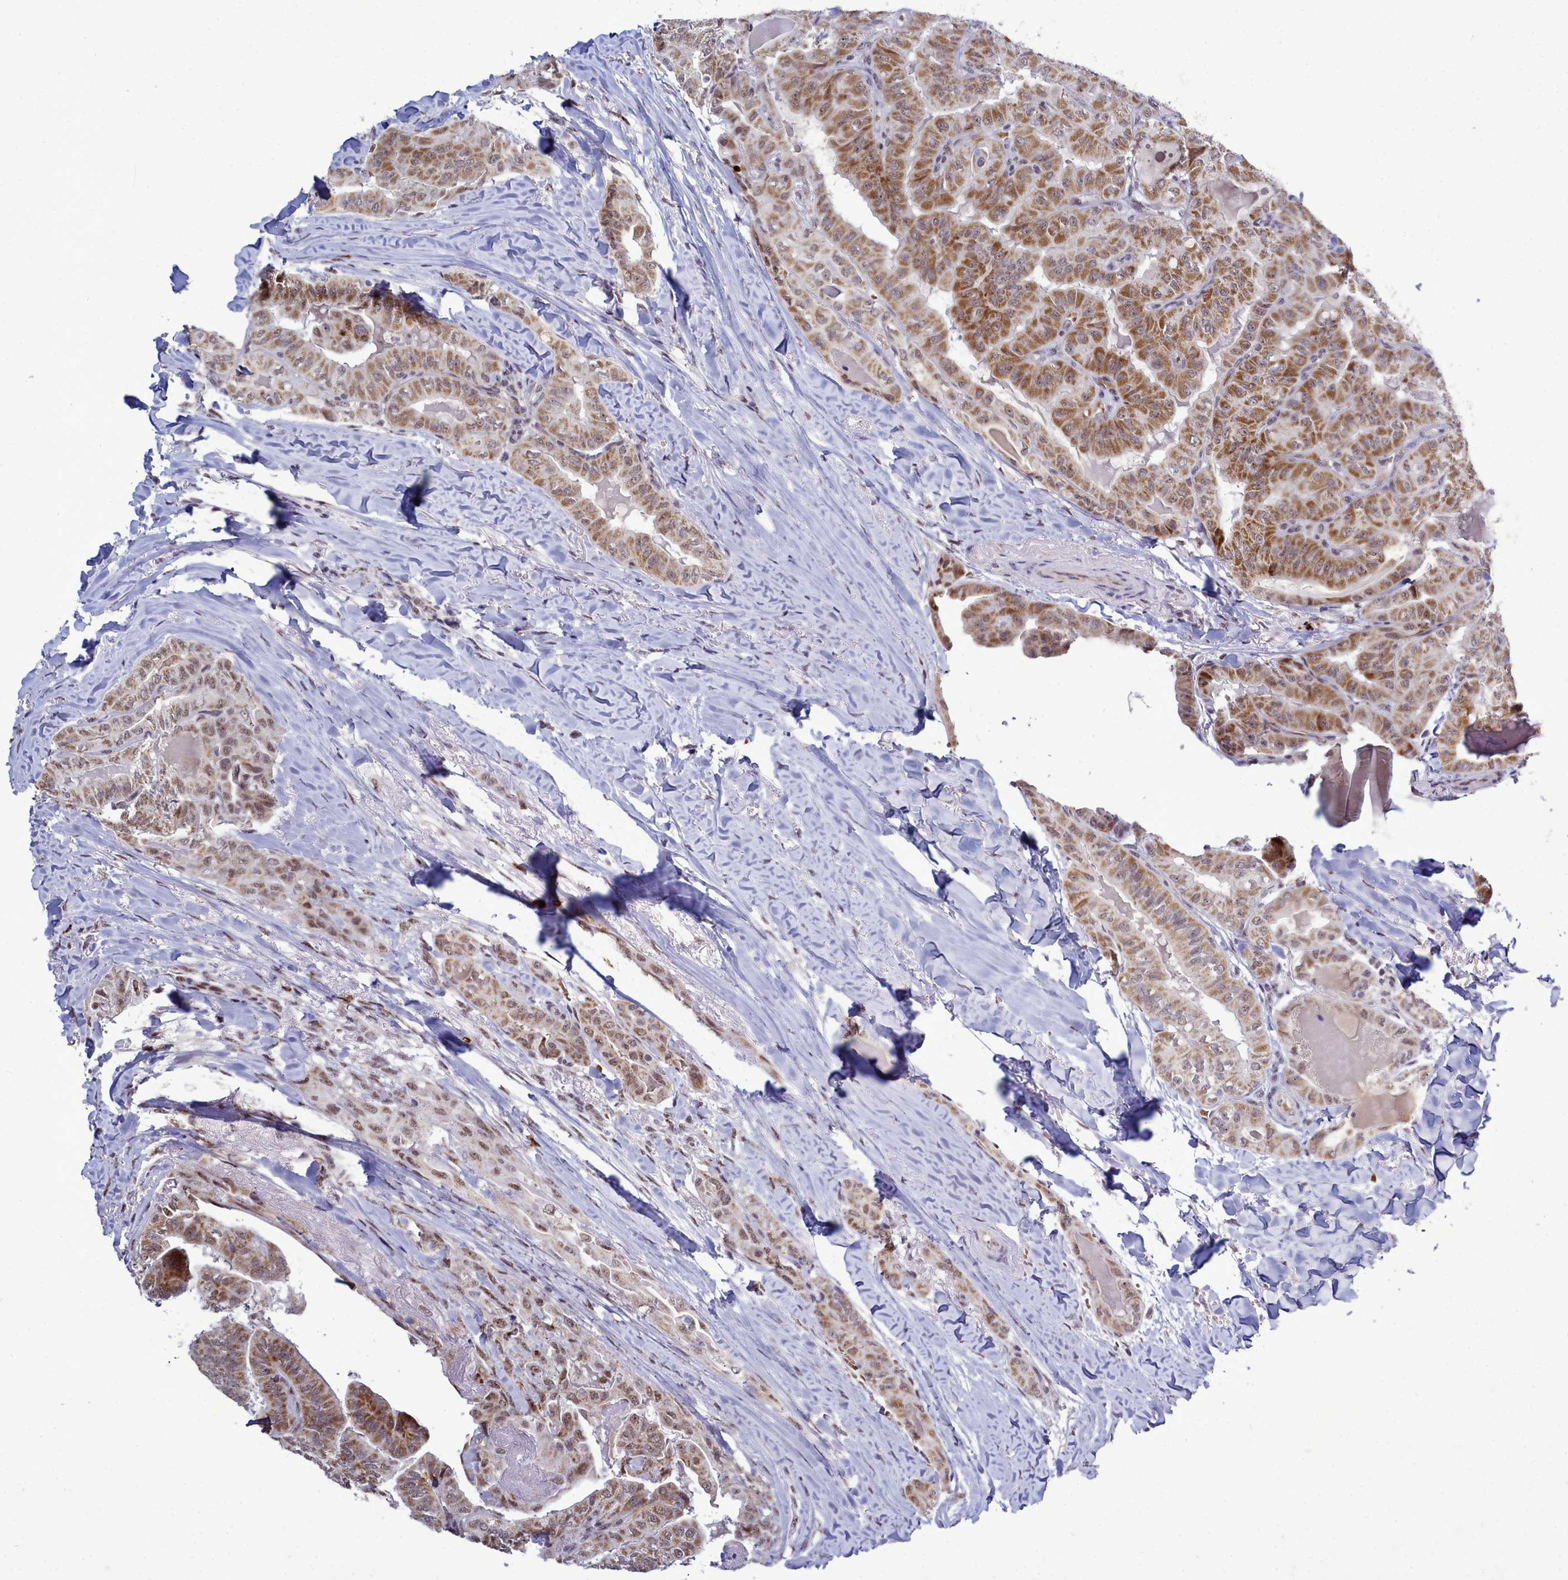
{"staining": {"intensity": "moderate", "quantity": ">75%", "location": "cytoplasmic/membranous,nuclear"}, "tissue": "thyroid cancer", "cell_type": "Tumor cells", "image_type": "cancer", "snomed": [{"axis": "morphology", "description": "Papillary adenocarcinoma, NOS"}, {"axis": "topography", "description": "Thyroid gland"}], "caption": "A medium amount of moderate cytoplasmic/membranous and nuclear expression is identified in about >75% of tumor cells in thyroid cancer tissue. (DAB IHC, brown staining for protein, blue staining for nuclei).", "gene": "POM121L2", "patient": {"sex": "female", "age": 68}}